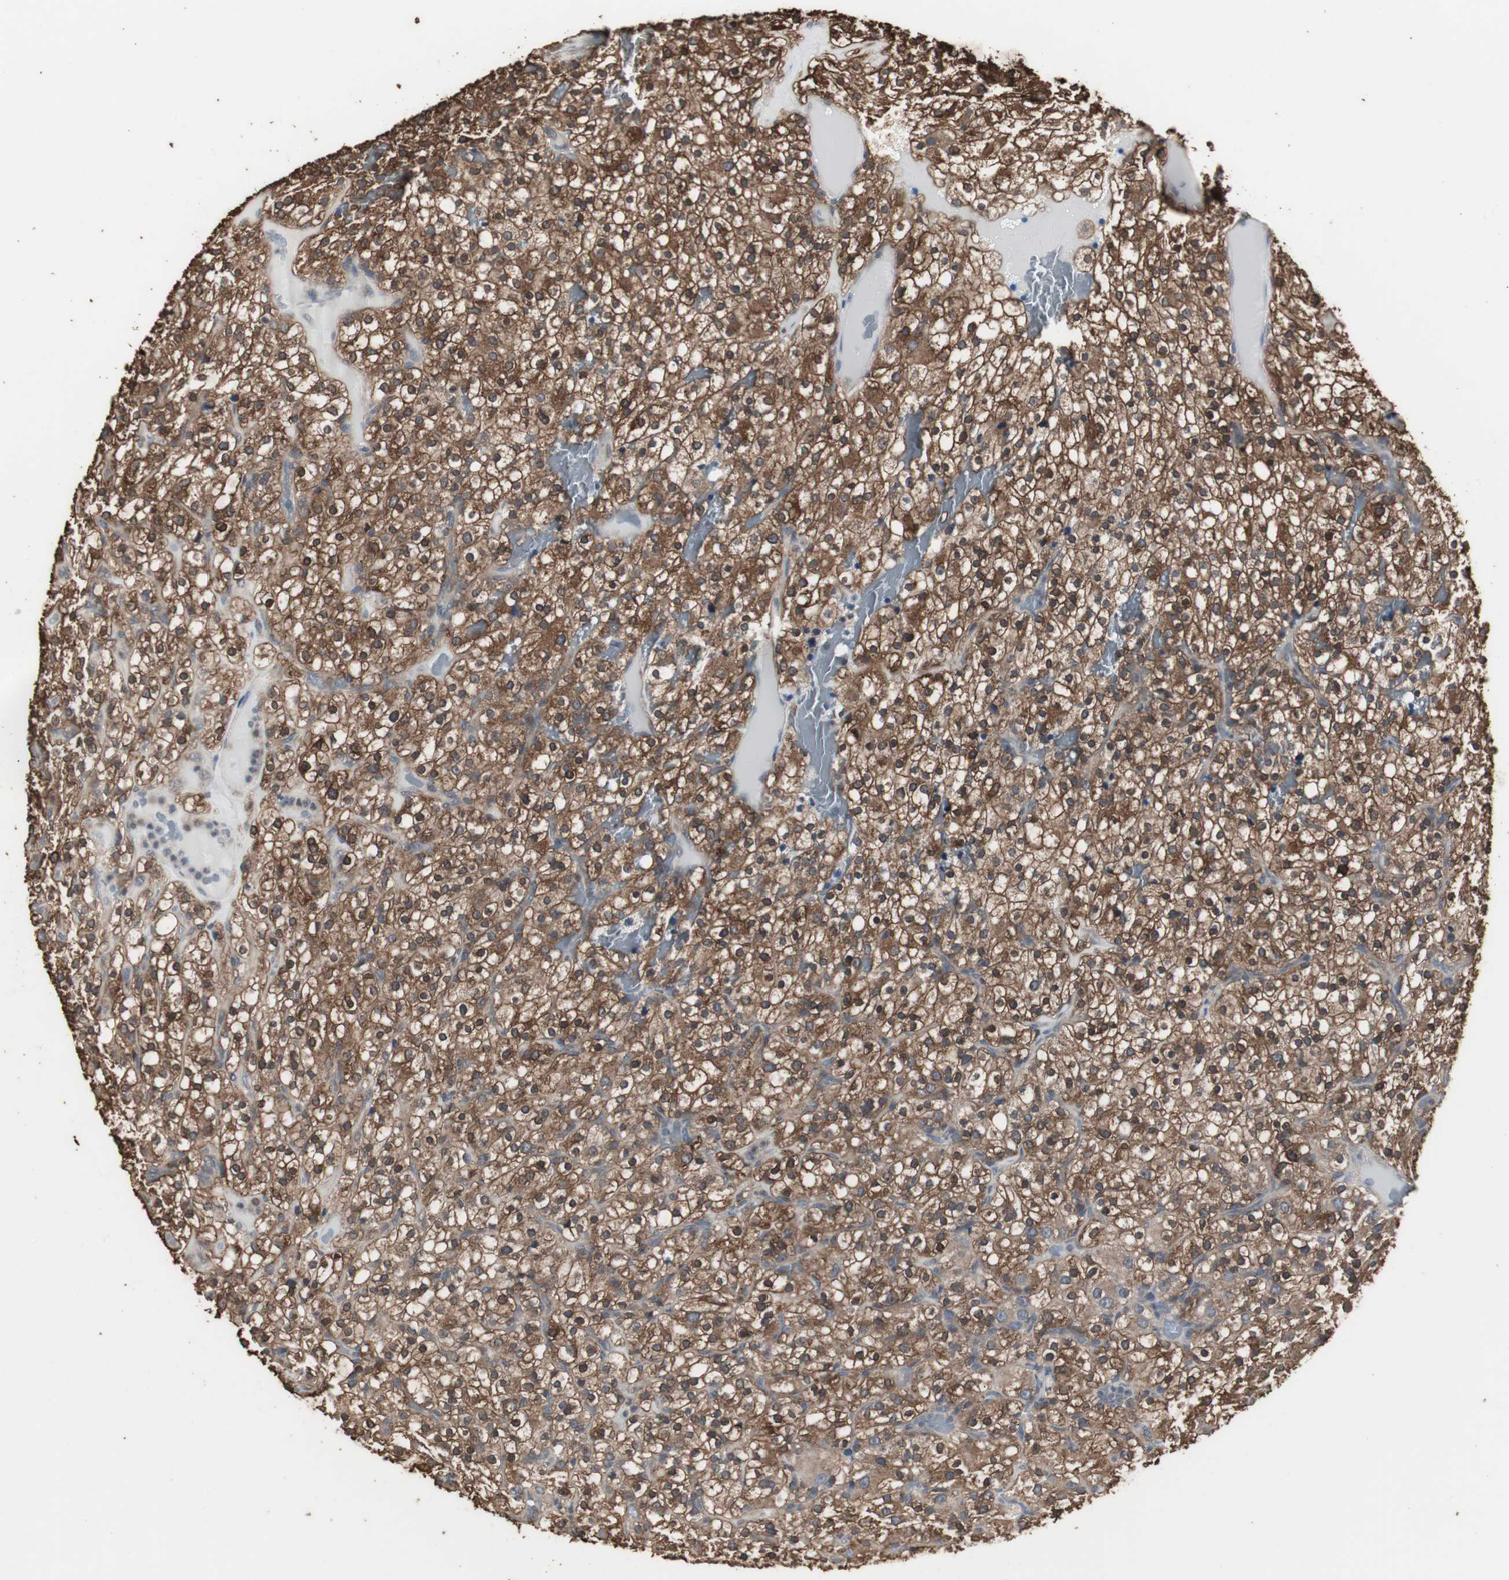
{"staining": {"intensity": "strong", "quantity": ">75%", "location": "cytoplasmic/membranous"}, "tissue": "renal cancer", "cell_type": "Tumor cells", "image_type": "cancer", "snomed": [{"axis": "morphology", "description": "Normal tissue, NOS"}, {"axis": "morphology", "description": "Adenocarcinoma, NOS"}, {"axis": "topography", "description": "Kidney"}], "caption": "High-power microscopy captured an IHC histopathology image of renal cancer (adenocarcinoma), revealing strong cytoplasmic/membranous expression in about >75% of tumor cells.", "gene": "HPRT1", "patient": {"sex": "female", "age": 72}}